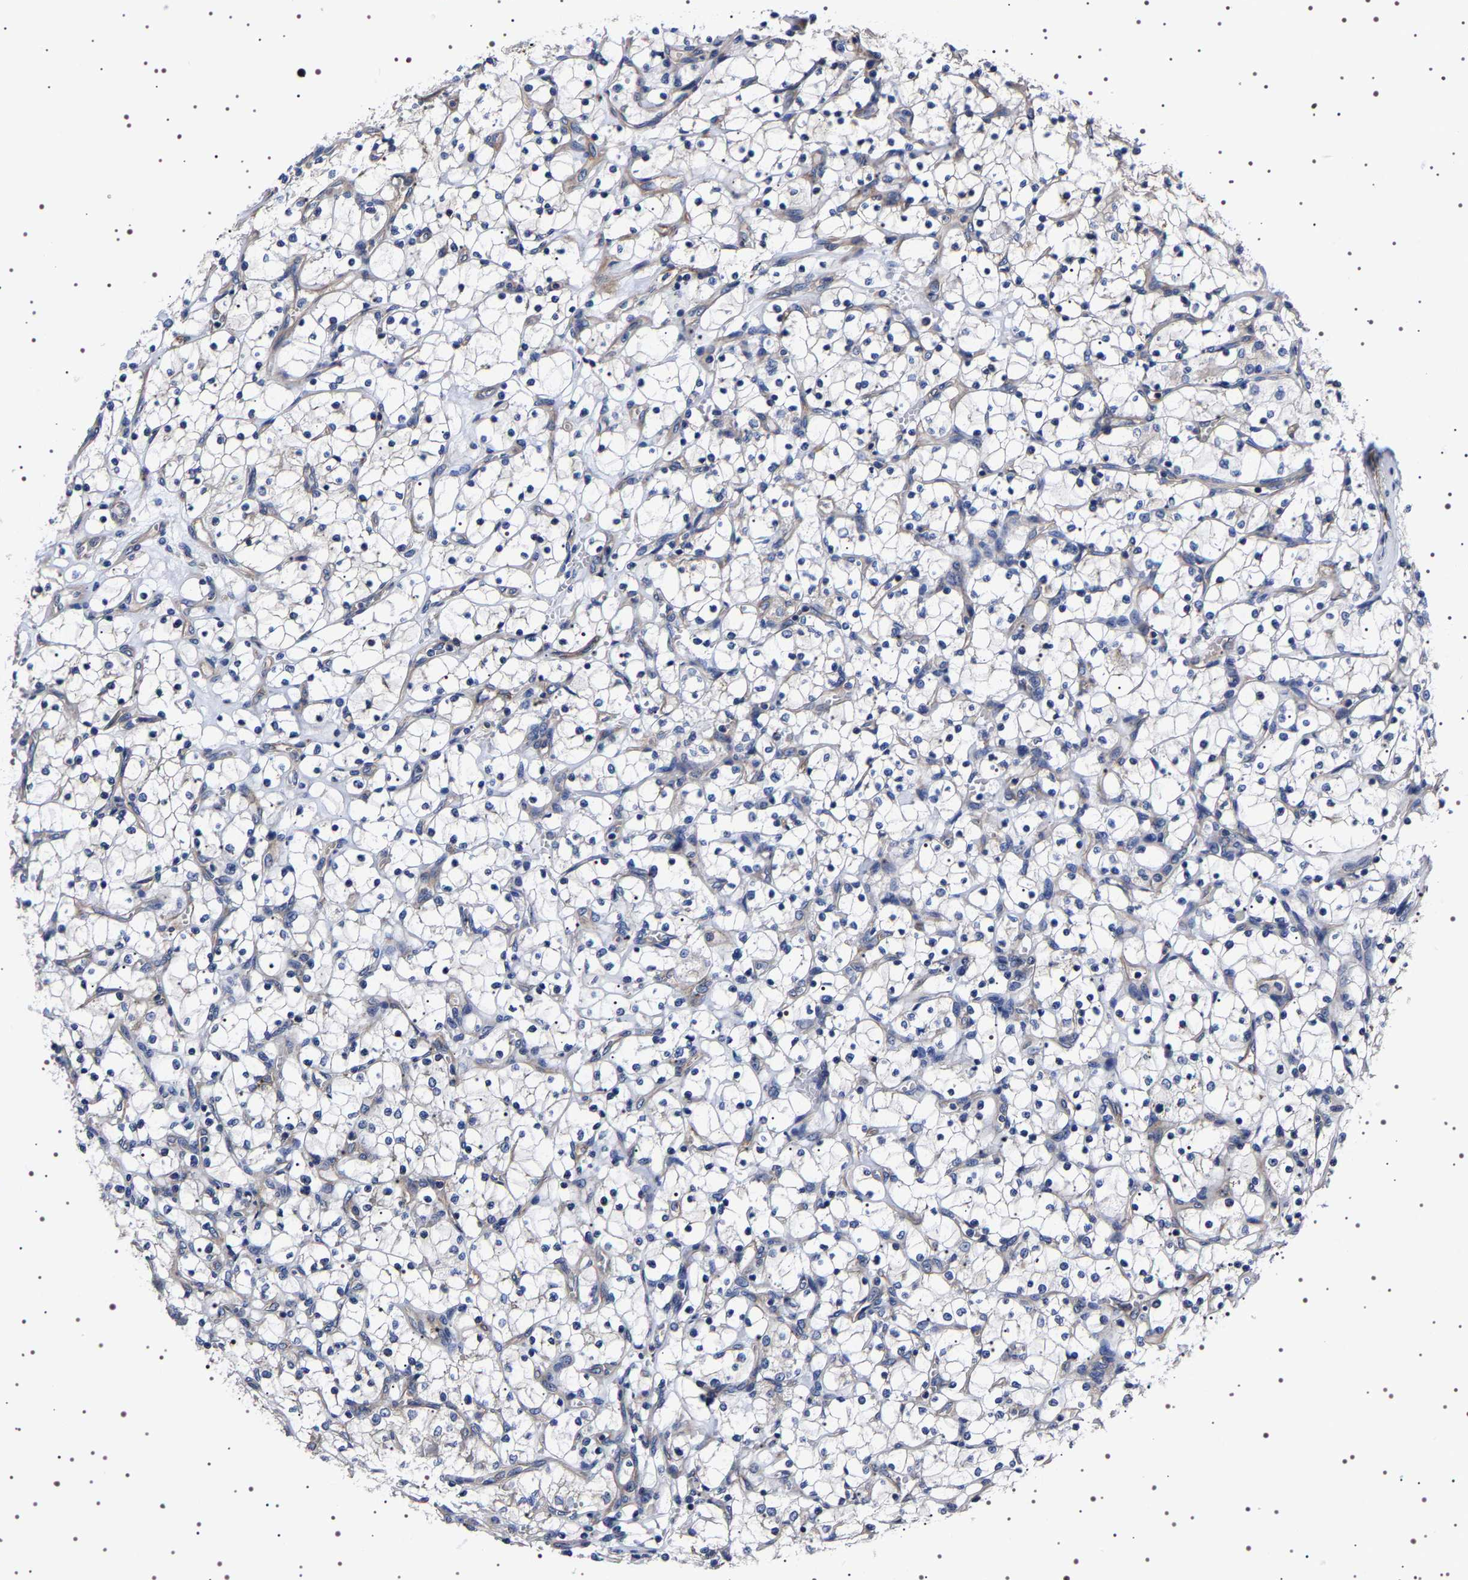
{"staining": {"intensity": "negative", "quantity": "none", "location": "none"}, "tissue": "renal cancer", "cell_type": "Tumor cells", "image_type": "cancer", "snomed": [{"axis": "morphology", "description": "Adenocarcinoma, NOS"}, {"axis": "topography", "description": "Kidney"}], "caption": "An IHC photomicrograph of adenocarcinoma (renal) is shown. There is no staining in tumor cells of adenocarcinoma (renal).", "gene": "DARS1", "patient": {"sex": "female", "age": 69}}